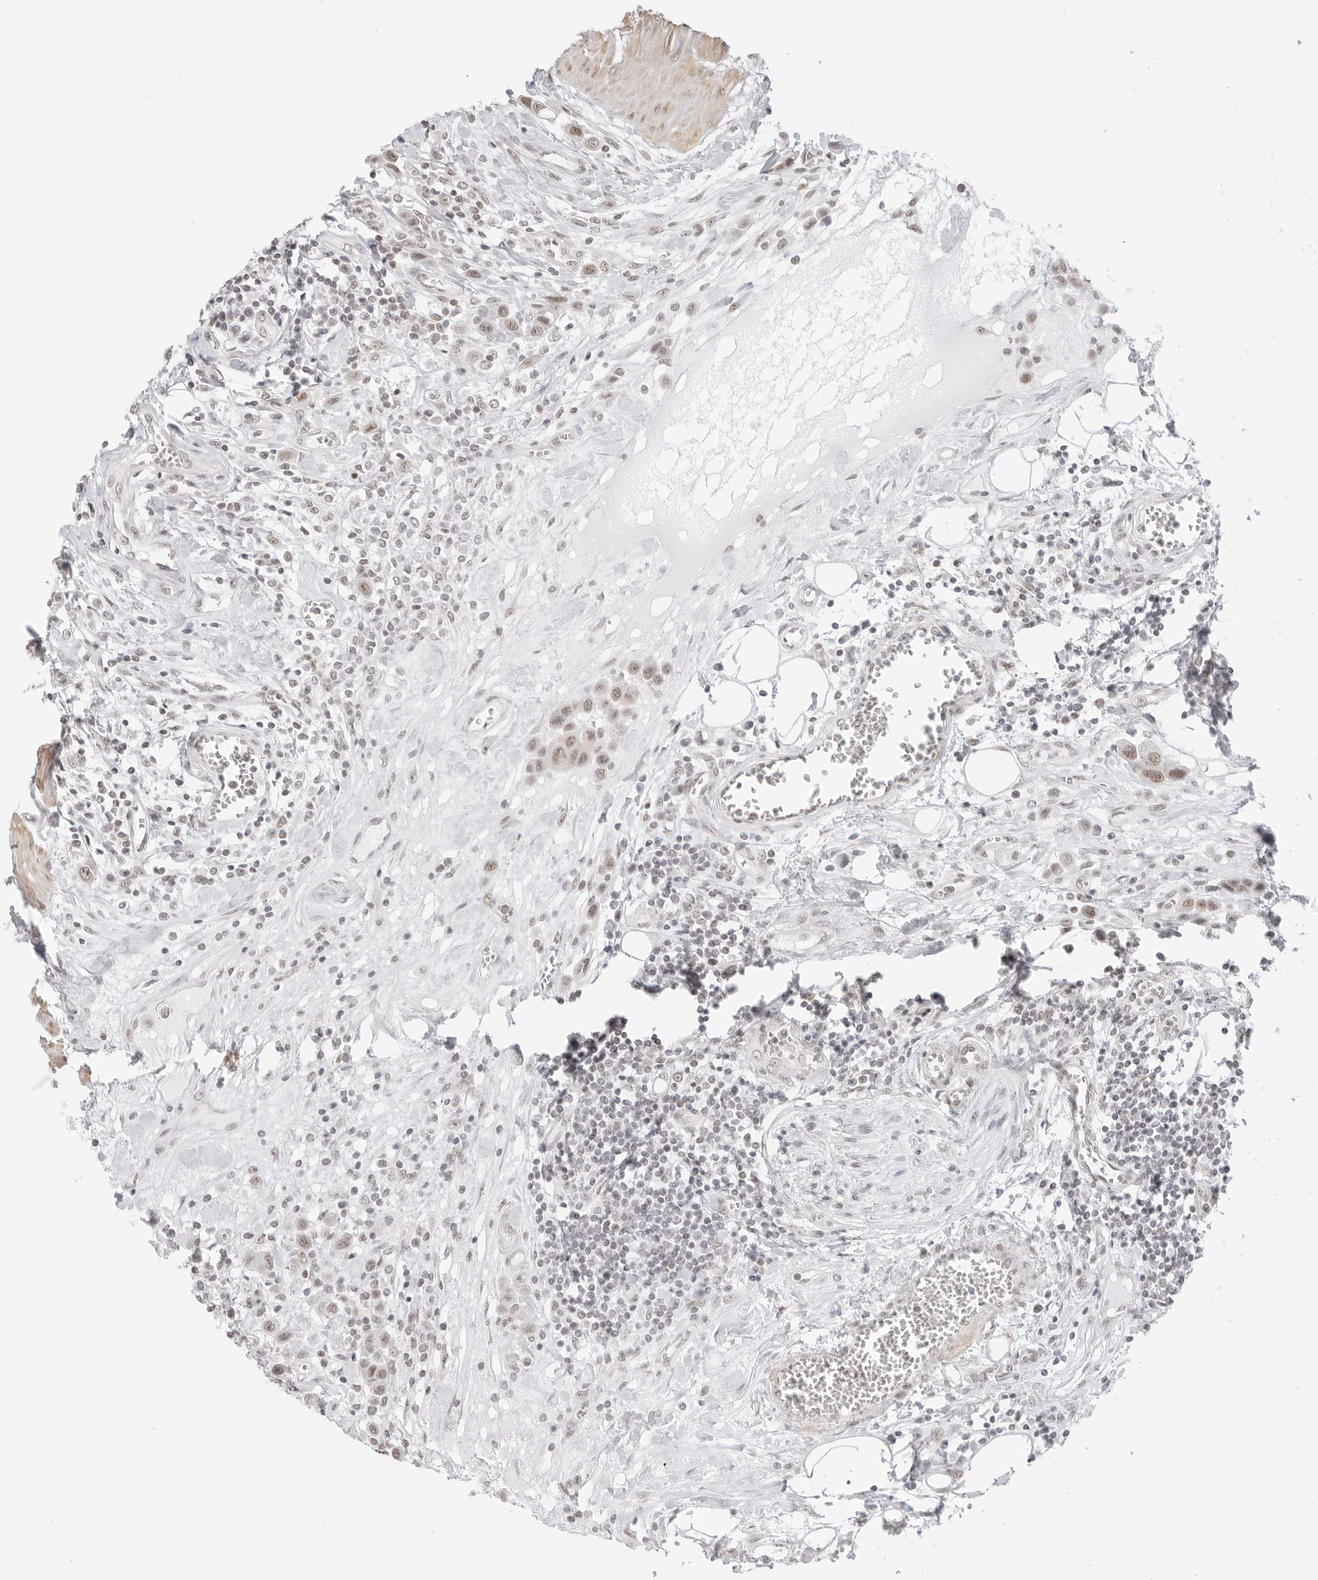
{"staining": {"intensity": "weak", "quantity": ">75%", "location": "nuclear"}, "tissue": "urothelial cancer", "cell_type": "Tumor cells", "image_type": "cancer", "snomed": [{"axis": "morphology", "description": "Urothelial carcinoma, High grade"}, {"axis": "topography", "description": "Urinary bladder"}], "caption": "High-magnification brightfield microscopy of urothelial cancer stained with DAB (3,3'-diaminobenzidine) (brown) and counterstained with hematoxylin (blue). tumor cells exhibit weak nuclear staining is present in approximately>75% of cells.", "gene": "TCIM", "patient": {"sex": "male", "age": 50}}